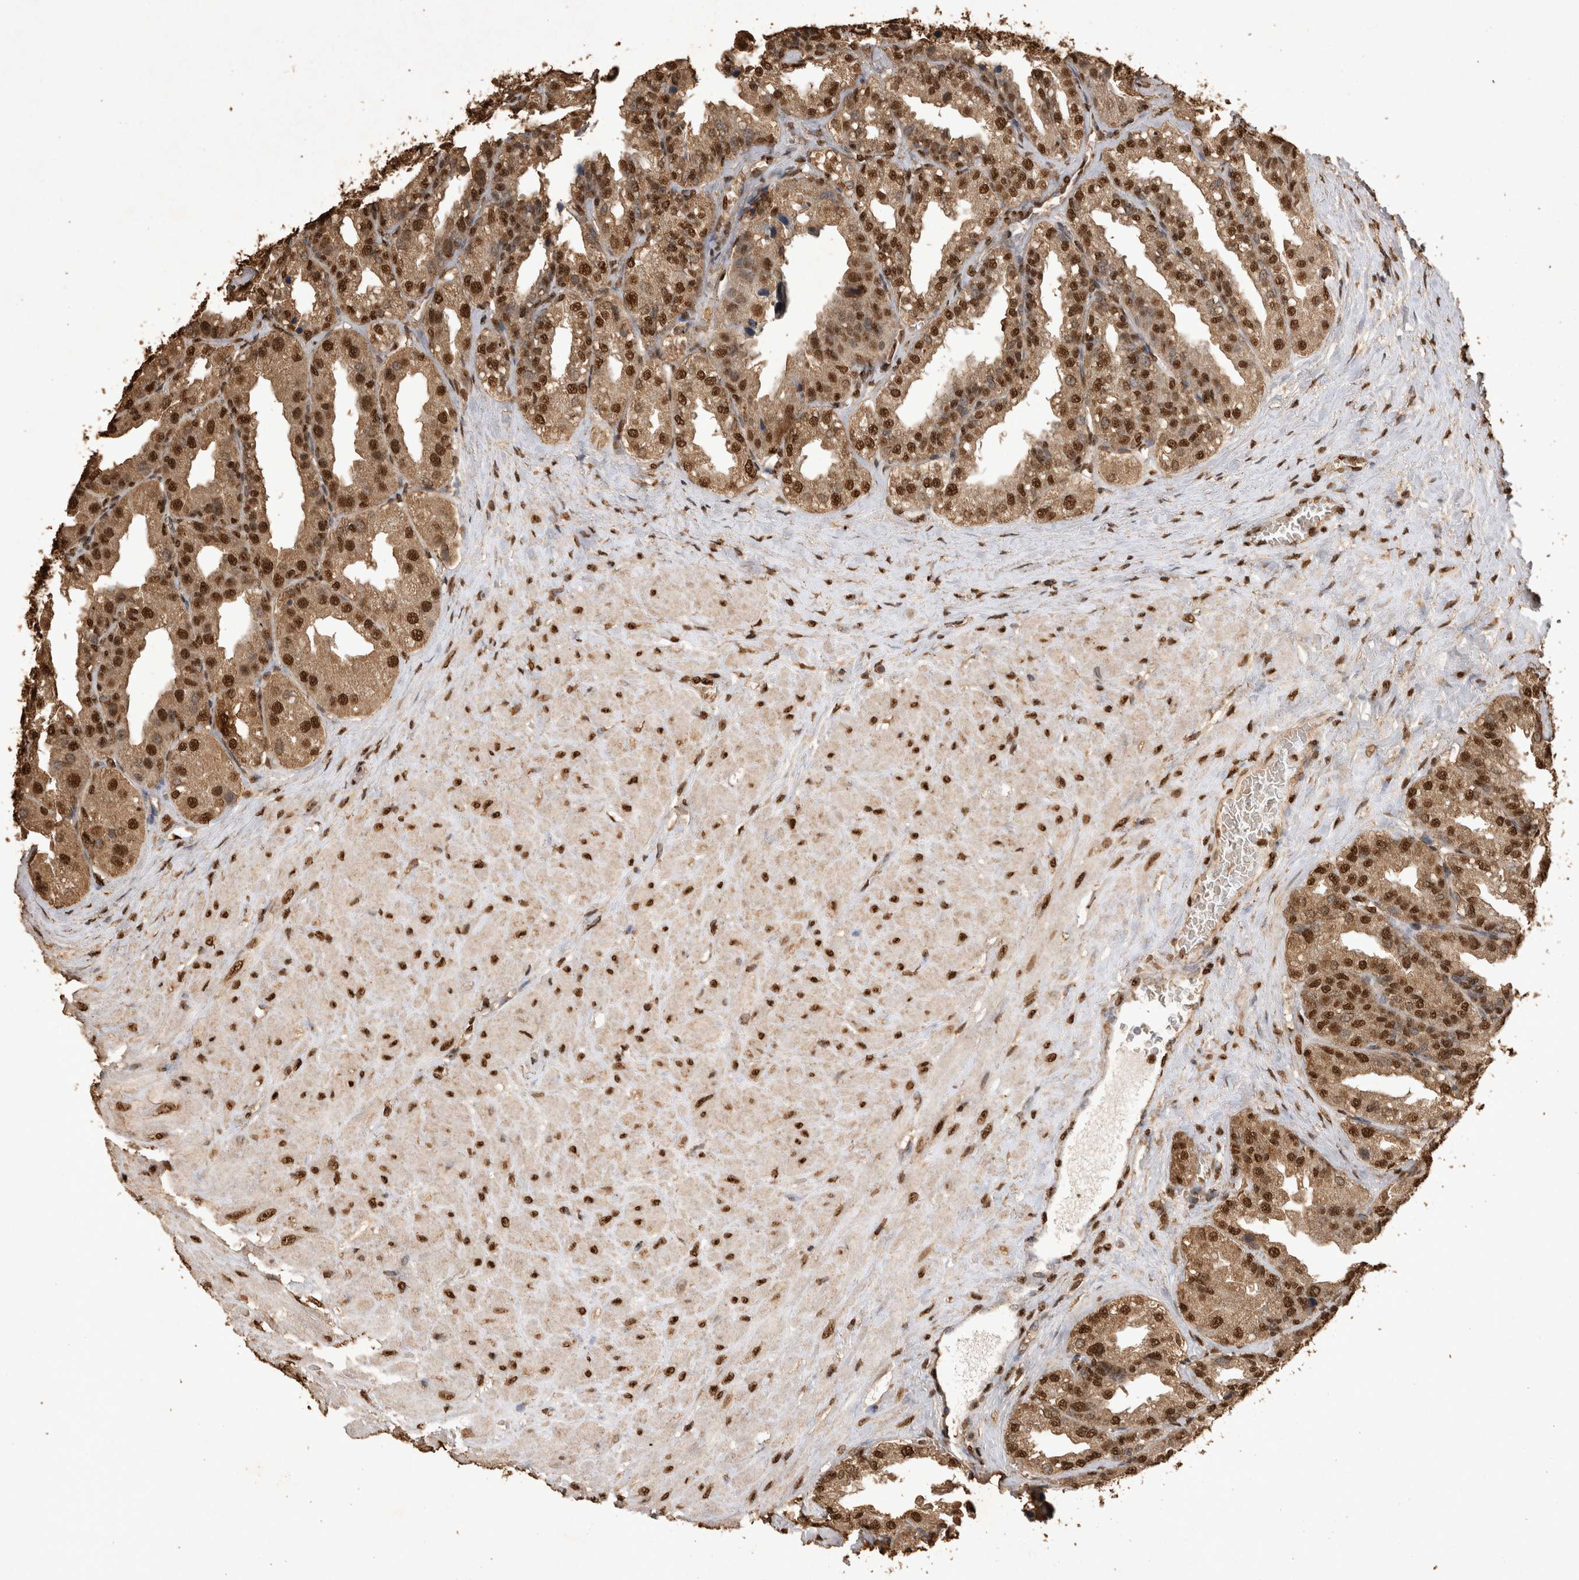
{"staining": {"intensity": "strong", "quantity": ">75%", "location": "cytoplasmic/membranous,nuclear"}, "tissue": "seminal vesicle", "cell_type": "Glandular cells", "image_type": "normal", "snomed": [{"axis": "morphology", "description": "Normal tissue, NOS"}, {"axis": "topography", "description": "Prostate"}, {"axis": "topography", "description": "Seminal veicle"}], "caption": "Normal seminal vesicle shows strong cytoplasmic/membranous,nuclear expression in approximately >75% of glandular cells.", "gene": "OAS2", "patient": {"sex": "male", "age": 51}}